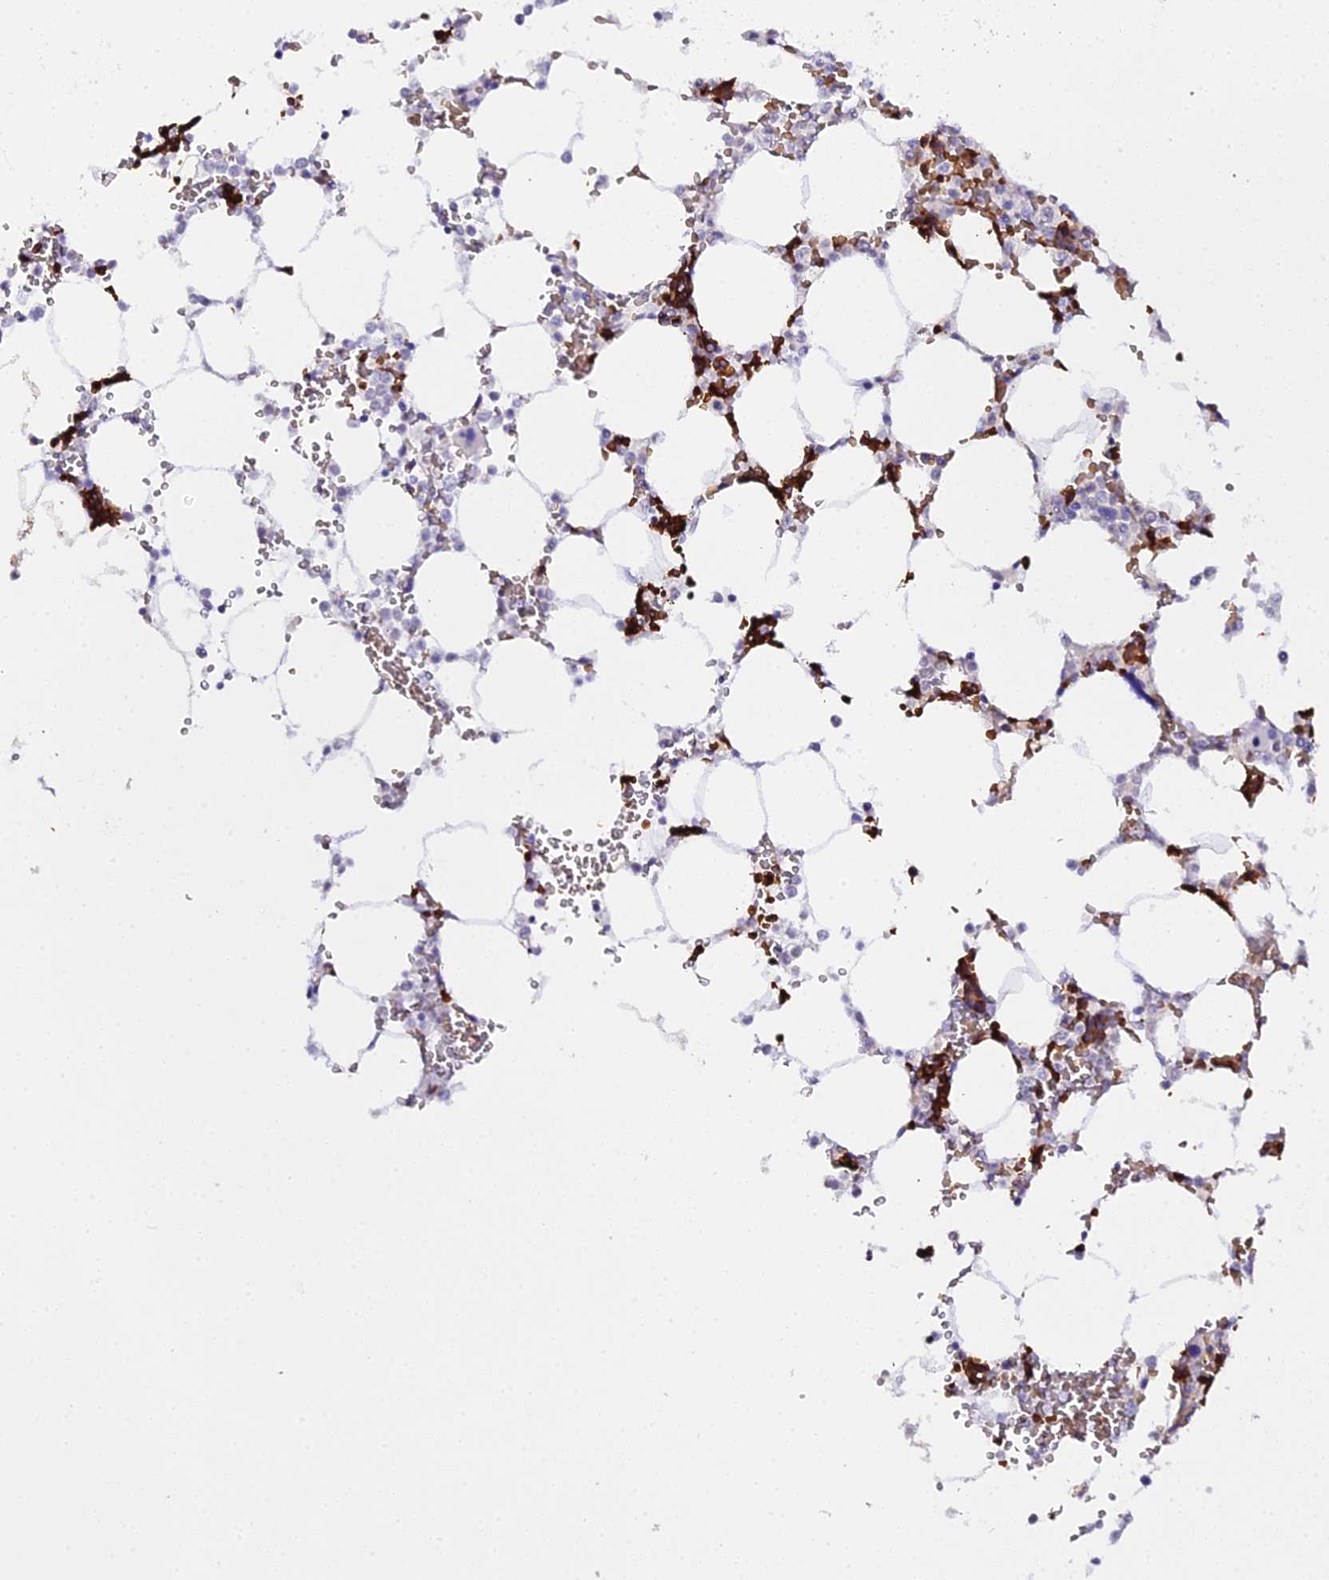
{"staining": {"intensity": "moderate", "quantity": "<25%", "location": "cytoplasmic/membranous"}, "tissue": "bone marrow", "cell_type": "Hematopoietic cells", "image_type": "normal", "snomed": [{"axis": "morphology", "description": "Normal tissue, NOS"}, {"axis": "topography", "description": "Bone marrow"}], "caption": "About <25% of hematopoietic cells in benign bone marrow show moderate cytoplasmic/membranous protein expression as visualized by brown immunohistochemical staining.", "gene": "CFAP45", "patient": {"sex": "male", "age": 64}}